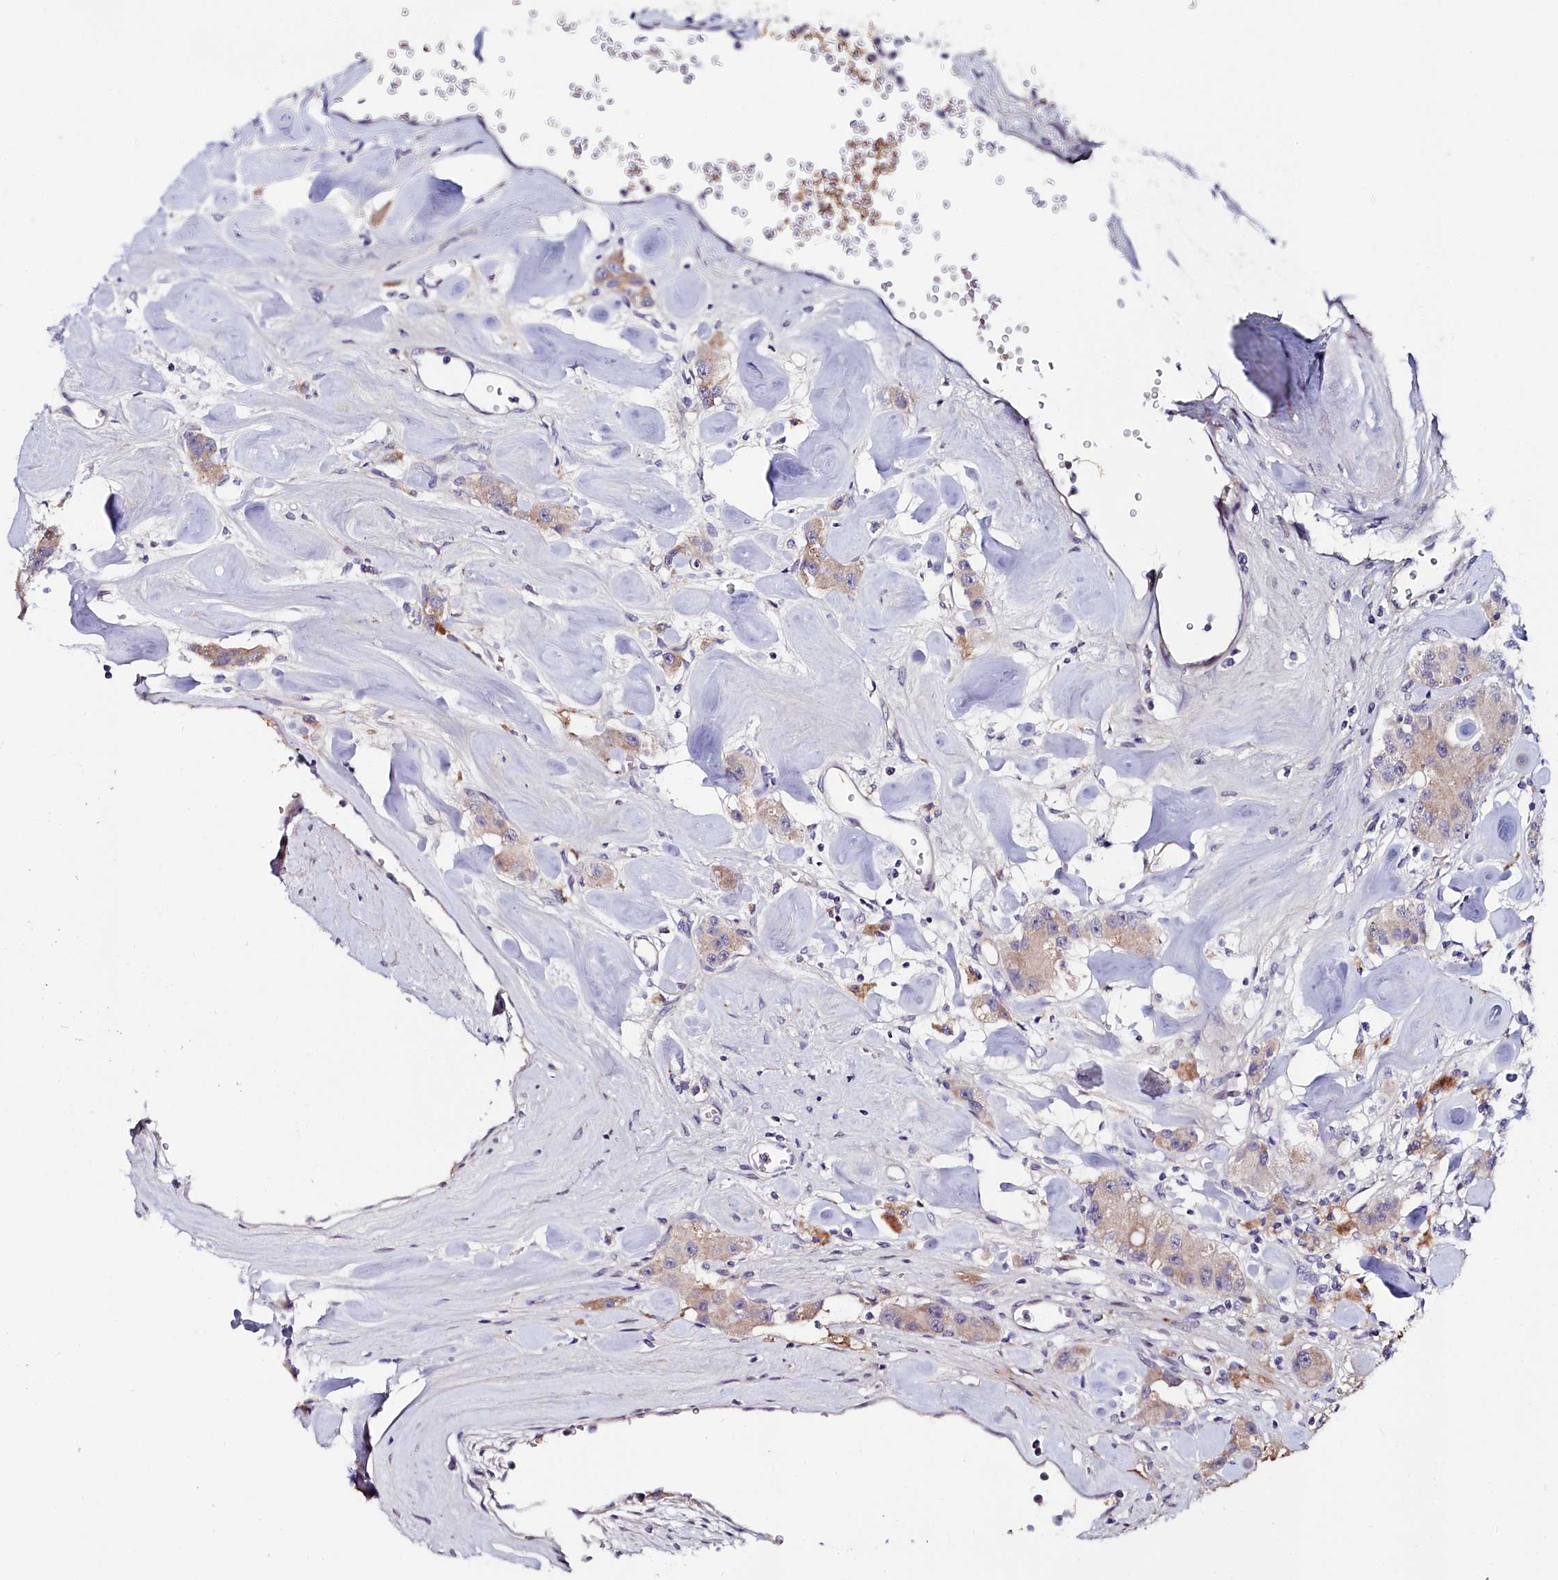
{"staining": {"intensity": "weak", "quantity": "<25%", "location": "cytoplasmic/membranous"}, "tissue": "carcinoid", "cell_type": "Tumor cells", "image_type": "cancer", "snomed": [{"axis": "morphology", "description": "Carcinoid, malignant, NOS"}, {"axis": "topography", "description": "Pancreas"}], "caption": "Immunohistochemistry (IHC) of human carcinoid displays no positivity in tumor cells.", "gene": "KCTD18", "patient": {"sex": "male", "age": 41}}